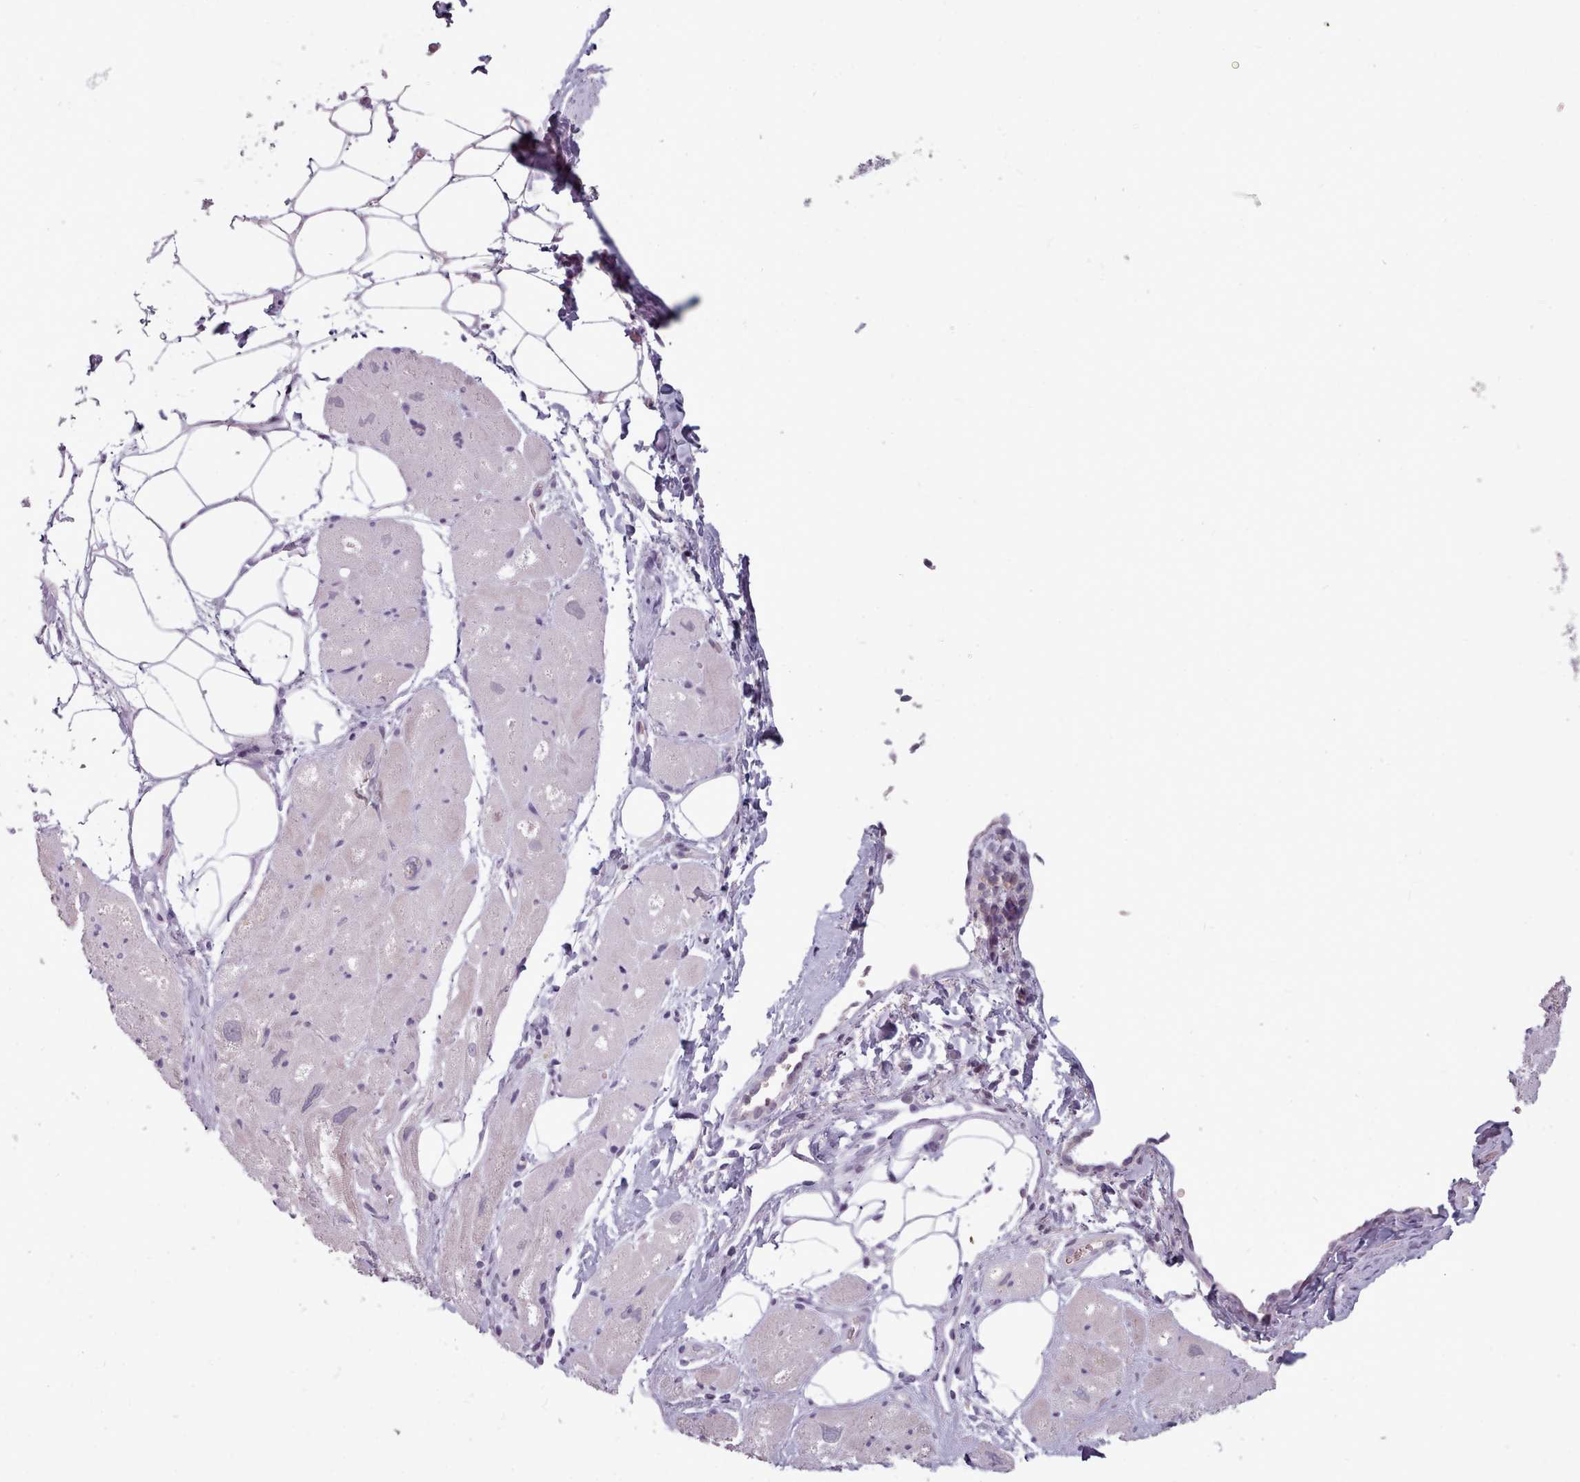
{"staining": {"intensity": "negative", "quantity": "none", "location": "none"}, "tissue": "heart muscle", "cell_type": "Cardiomyocytes", "image_type": "normal", "snomed": [{"axis": "morphology", "description": "Normal tissue, NOS"}, {"axis": "topography", "description": "Heart"}], "caption": "Cardiomyocytes show no significant expression in normal heart muscle. (DAB (3,3'-diaminobenzidine) immunohistochemistry visualized using brightfield microscopy, high magnification).", "gene": "PBX4", "patient": {"sex": "male", "age": 50}}